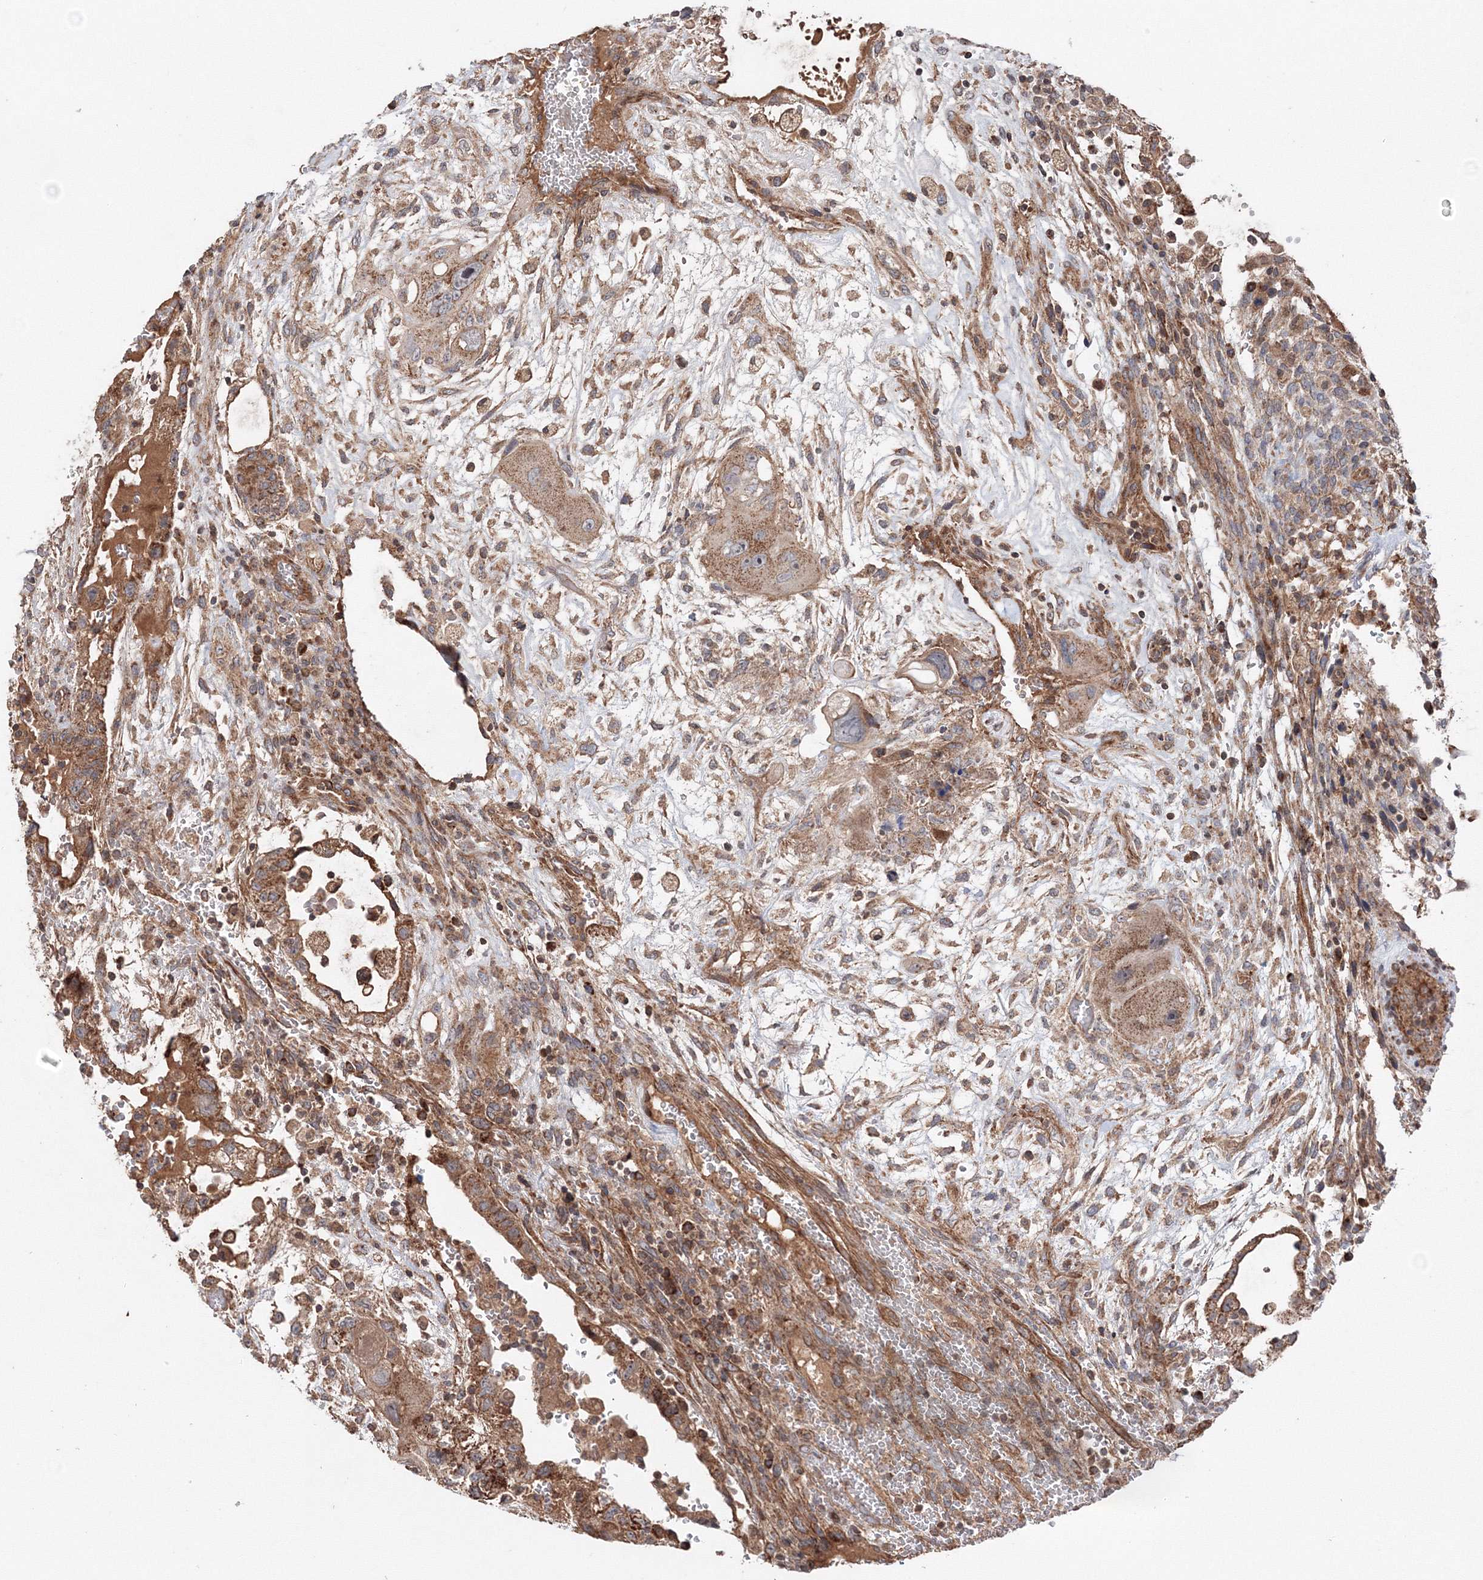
{"staining": {"intensity": "moderate", "quantity": ">75%", "location": "cytoplasmic/membranous"}, "tissue": "testis cancer", "cell_type": "Tumor cells", "image_type": "cancer", "snomed": [{"axis": "morphology", "description": "Carcinoma, Embryonal, NOS"}, {"axis": "topography", "description": "Testis"}], "caption": "Immunohistochemical staining of human testis cancer (embryonal carcinoma) exhibits moderate cytoplasmic/membranous protein expression in about >75% of tumor cells.", "gene": "NOA1", "patient": {"sex": "male", "age": 36}}